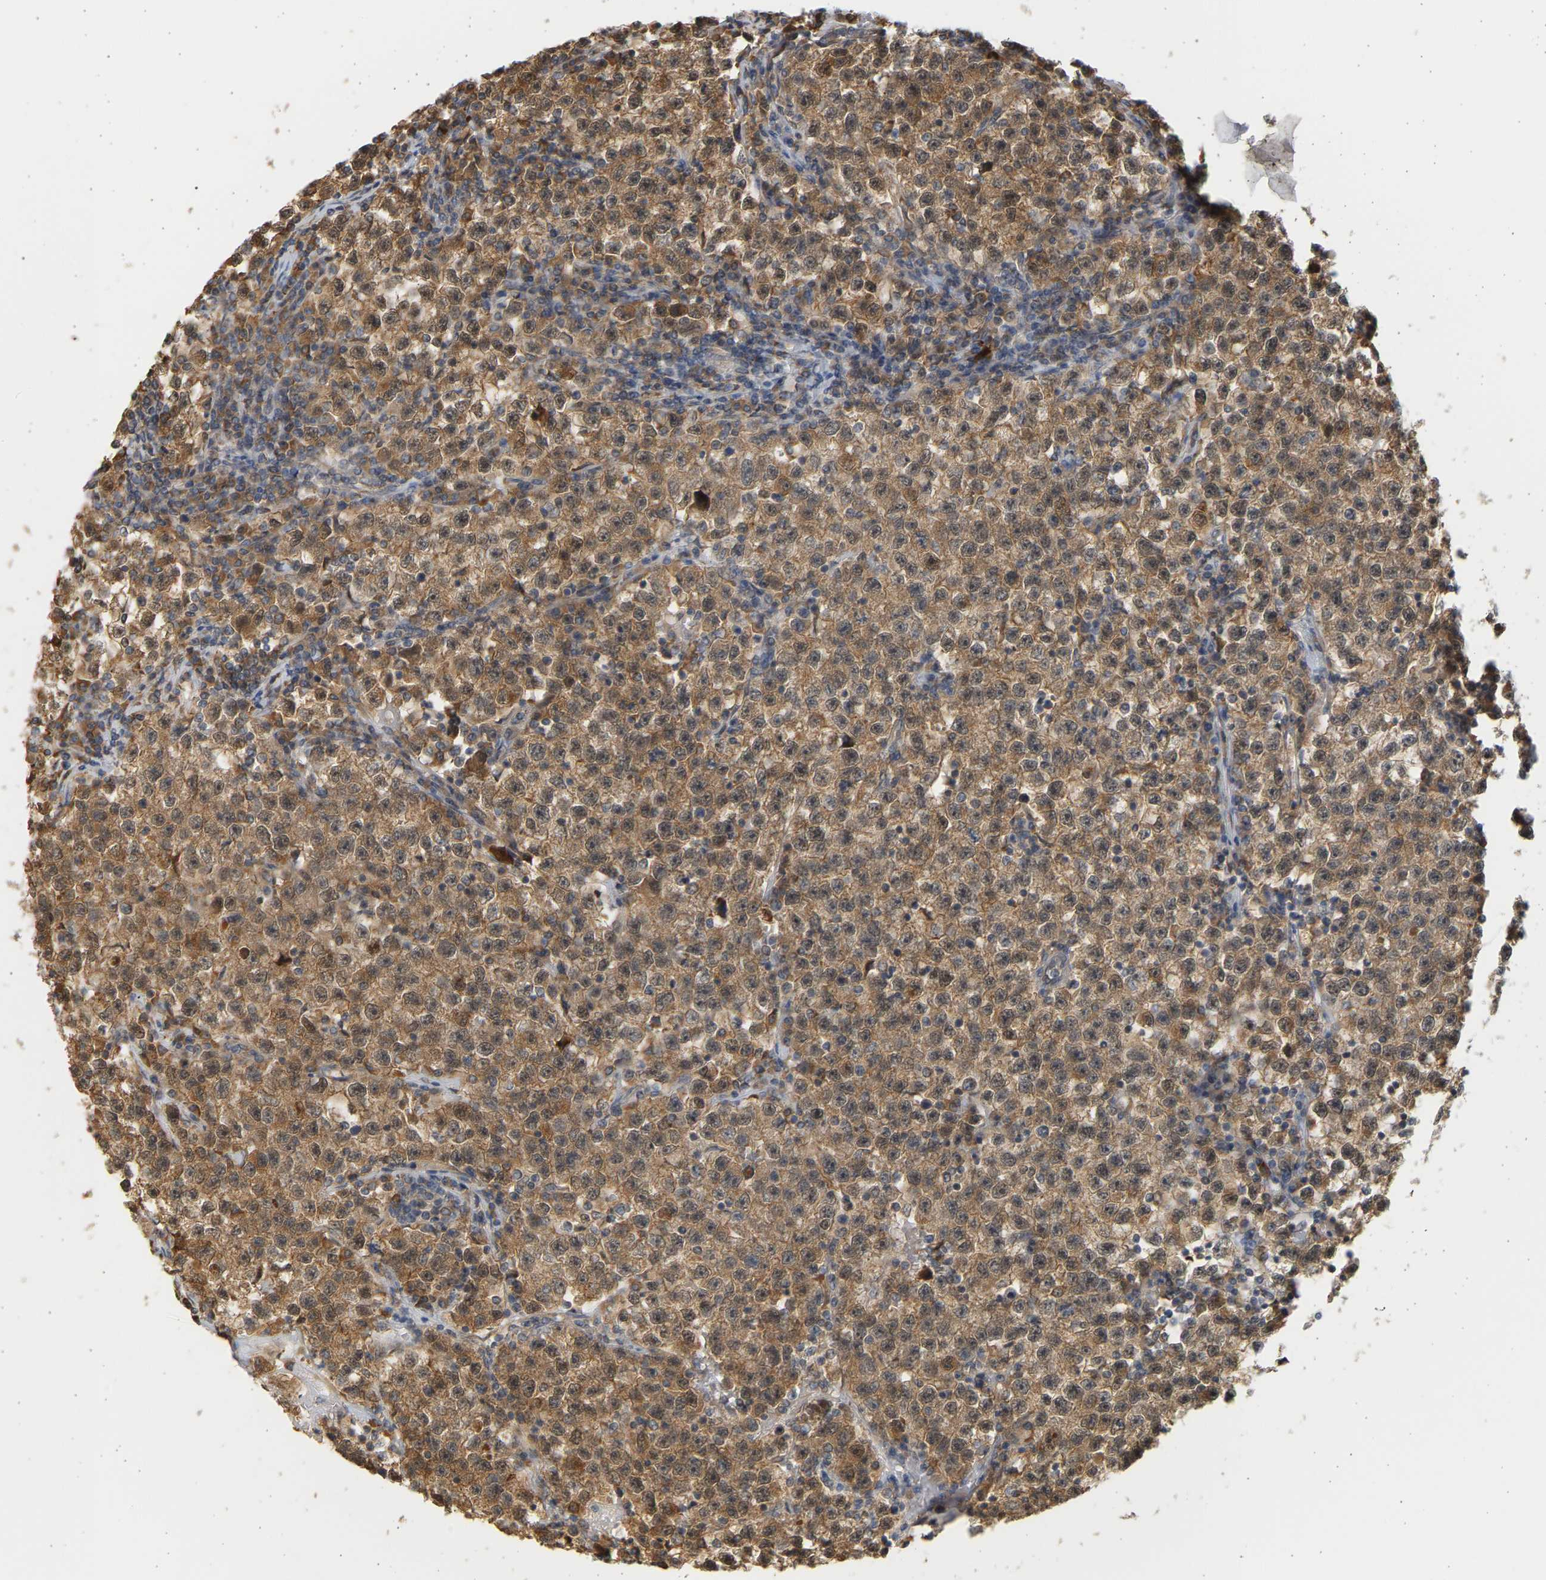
{"staining": {"intensity": "moderate", "quantity": ">75%", "location": "cytoplasmic/membranous"}, "tissue": "testis cancer", "cell_type": "Tumor cells", "image_type": "cancer", "snomed": [{"axis": "morphology", "description": "Seminoma, NOS"}, {"axis": "topography", "description": "Testis"}], "caption": "DAB immunohistochemical staining of human seminoma (testis) demonstrates moderate cytoplasmic/membranous protein staining in approximately >75% of tumor cells.", "gene": "B4GALT6", "patient": {"sex": "male", "age": 22}}